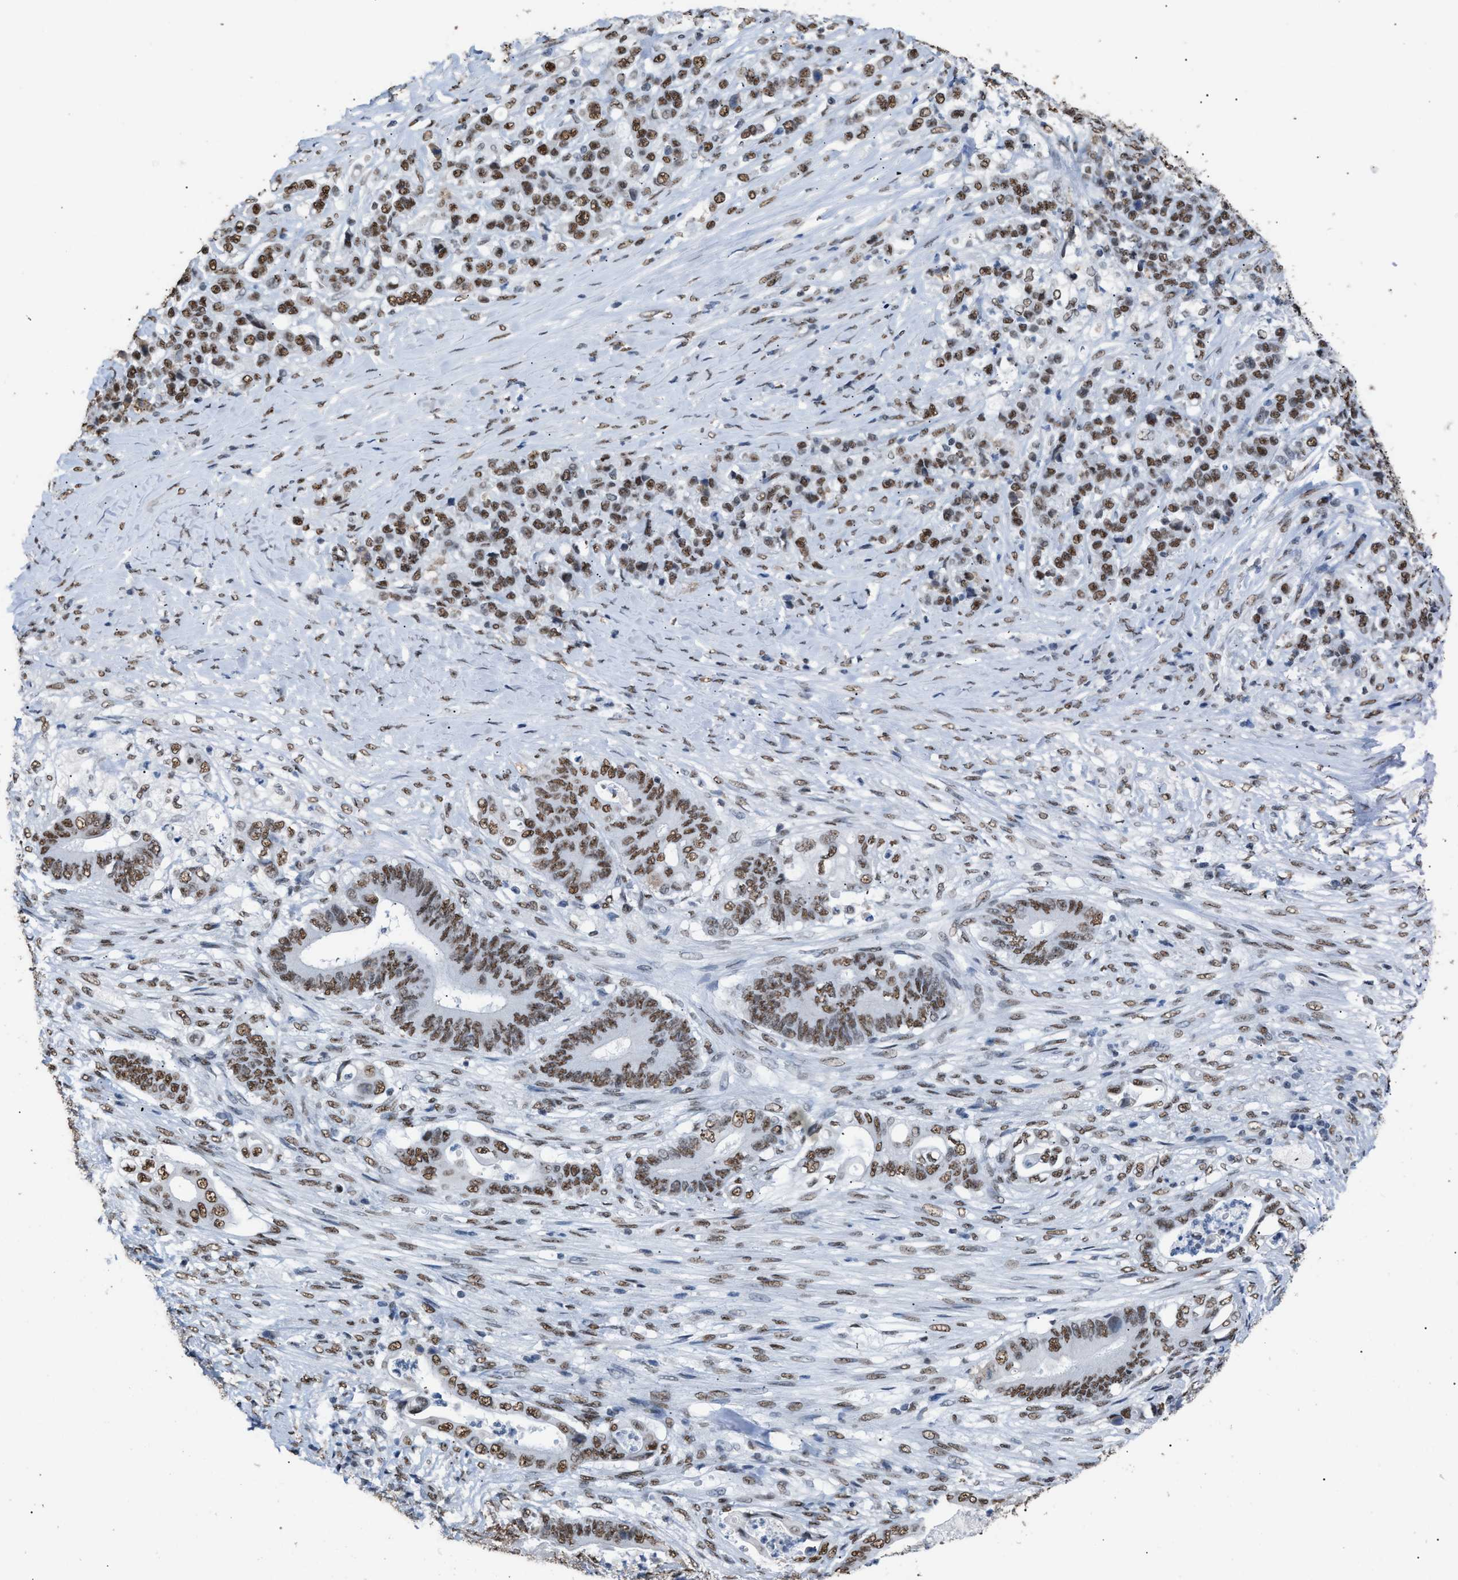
{"staining": {"intensity": "moderate", "quantity": ">75%", "location": "nuclear"}, "tissue": "stomach cancer", "cell_type": "Tumor cells", "image_type": "cancer", "snomed": [{"axis": "morphology", "description": "Adenocarcinoma, NOS"}, {"axis": "topography", "description": "Stomach"}], "caption": "Stomach adenocarcinoma stained with IHC demonstrates moderate nuclear positivity in about >75% of tumor cells.", "gene": "CCAR2", "patient": {"sex": "female", "age": 73}}